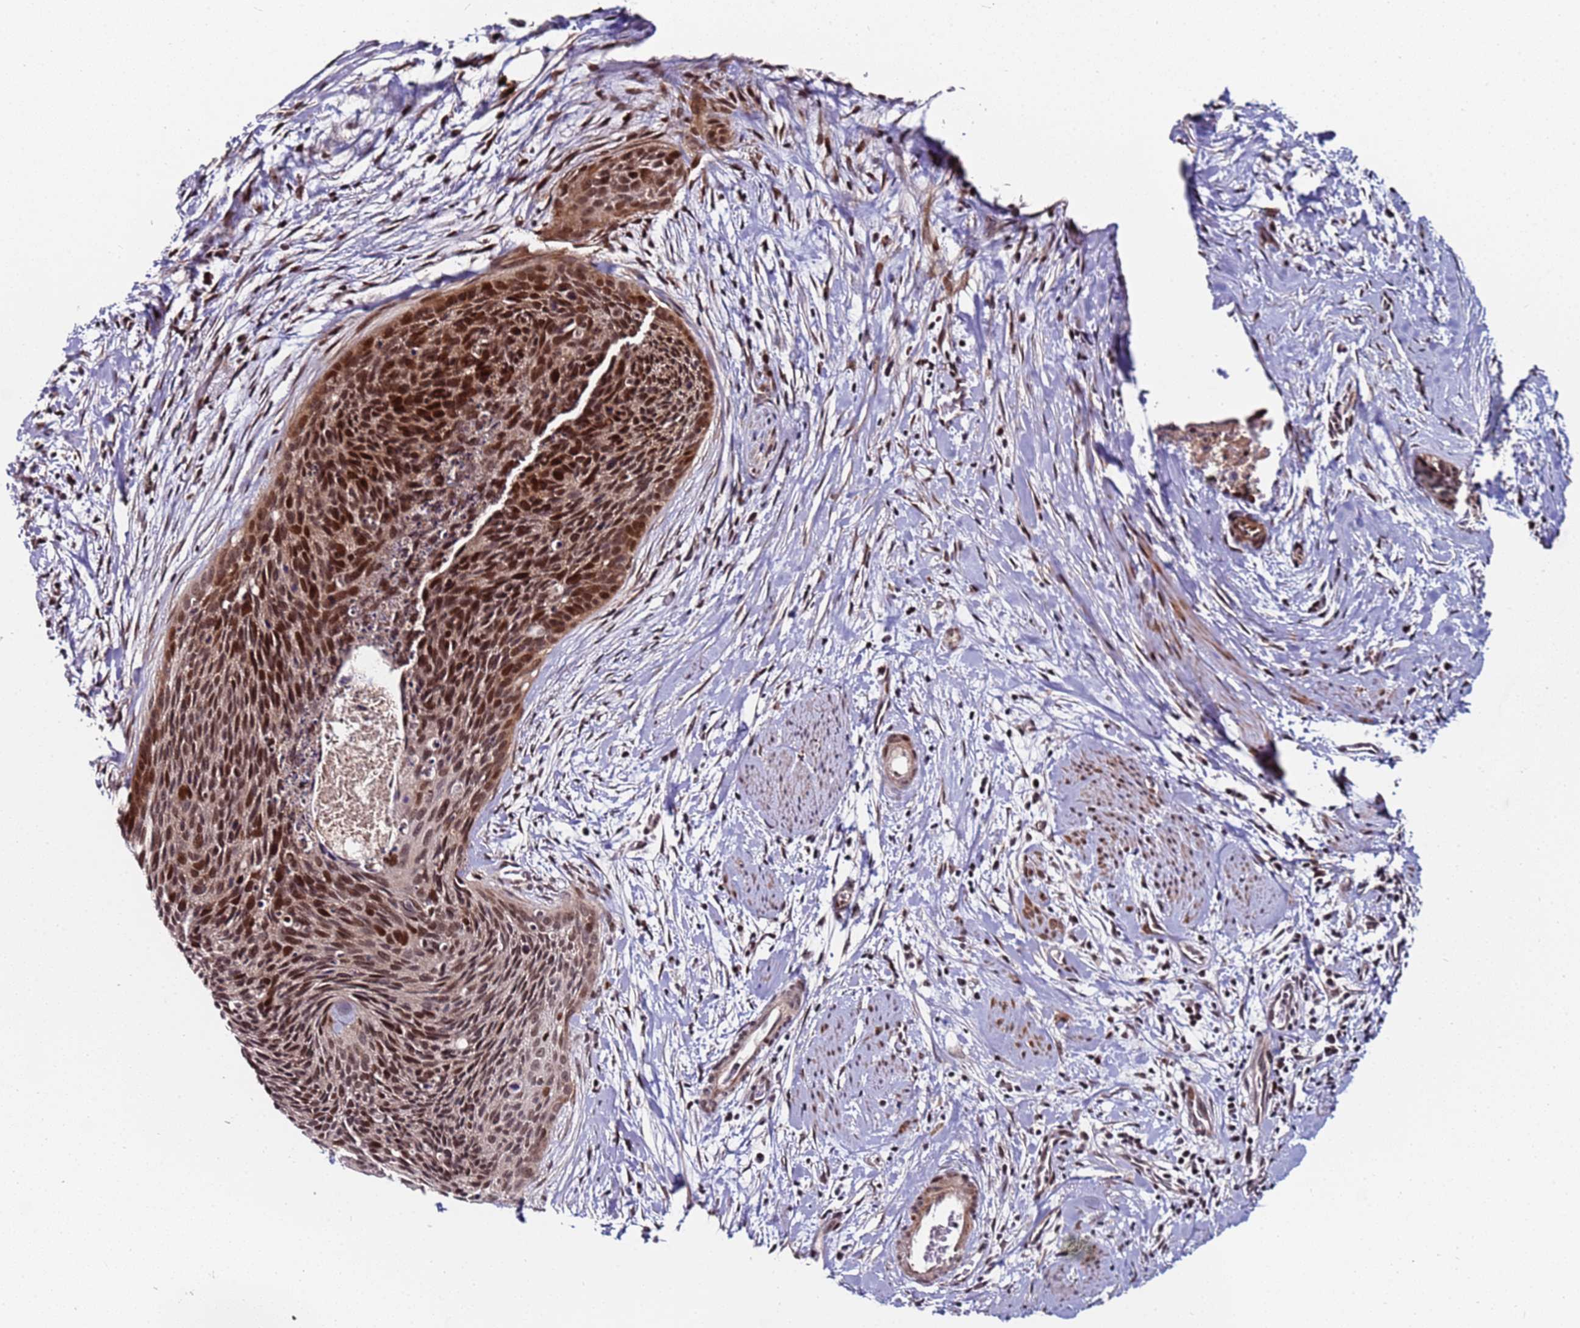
{"staining": {"intensity": "moderate", "quantity": ">75%", "location": "nuclear"}, "tissue": "cervical cancer", "cell_type": "Tumor cells", "image_type": "cancer", "snomed": [{"axis": "morphology", "description": "Squamous cell carcinoma, NOS"}, {"axis": "topography", "description": "Cervix"}], "caption": "Immunohistochemistry histopathology image of cervical cancer stained for a protein (brown), which demonstrates medium levels of moderate nuclear expression in approximately >75% of tumor cells.", "gene": "PPM1H", "patient": {"sex": "female", "age": 55}}